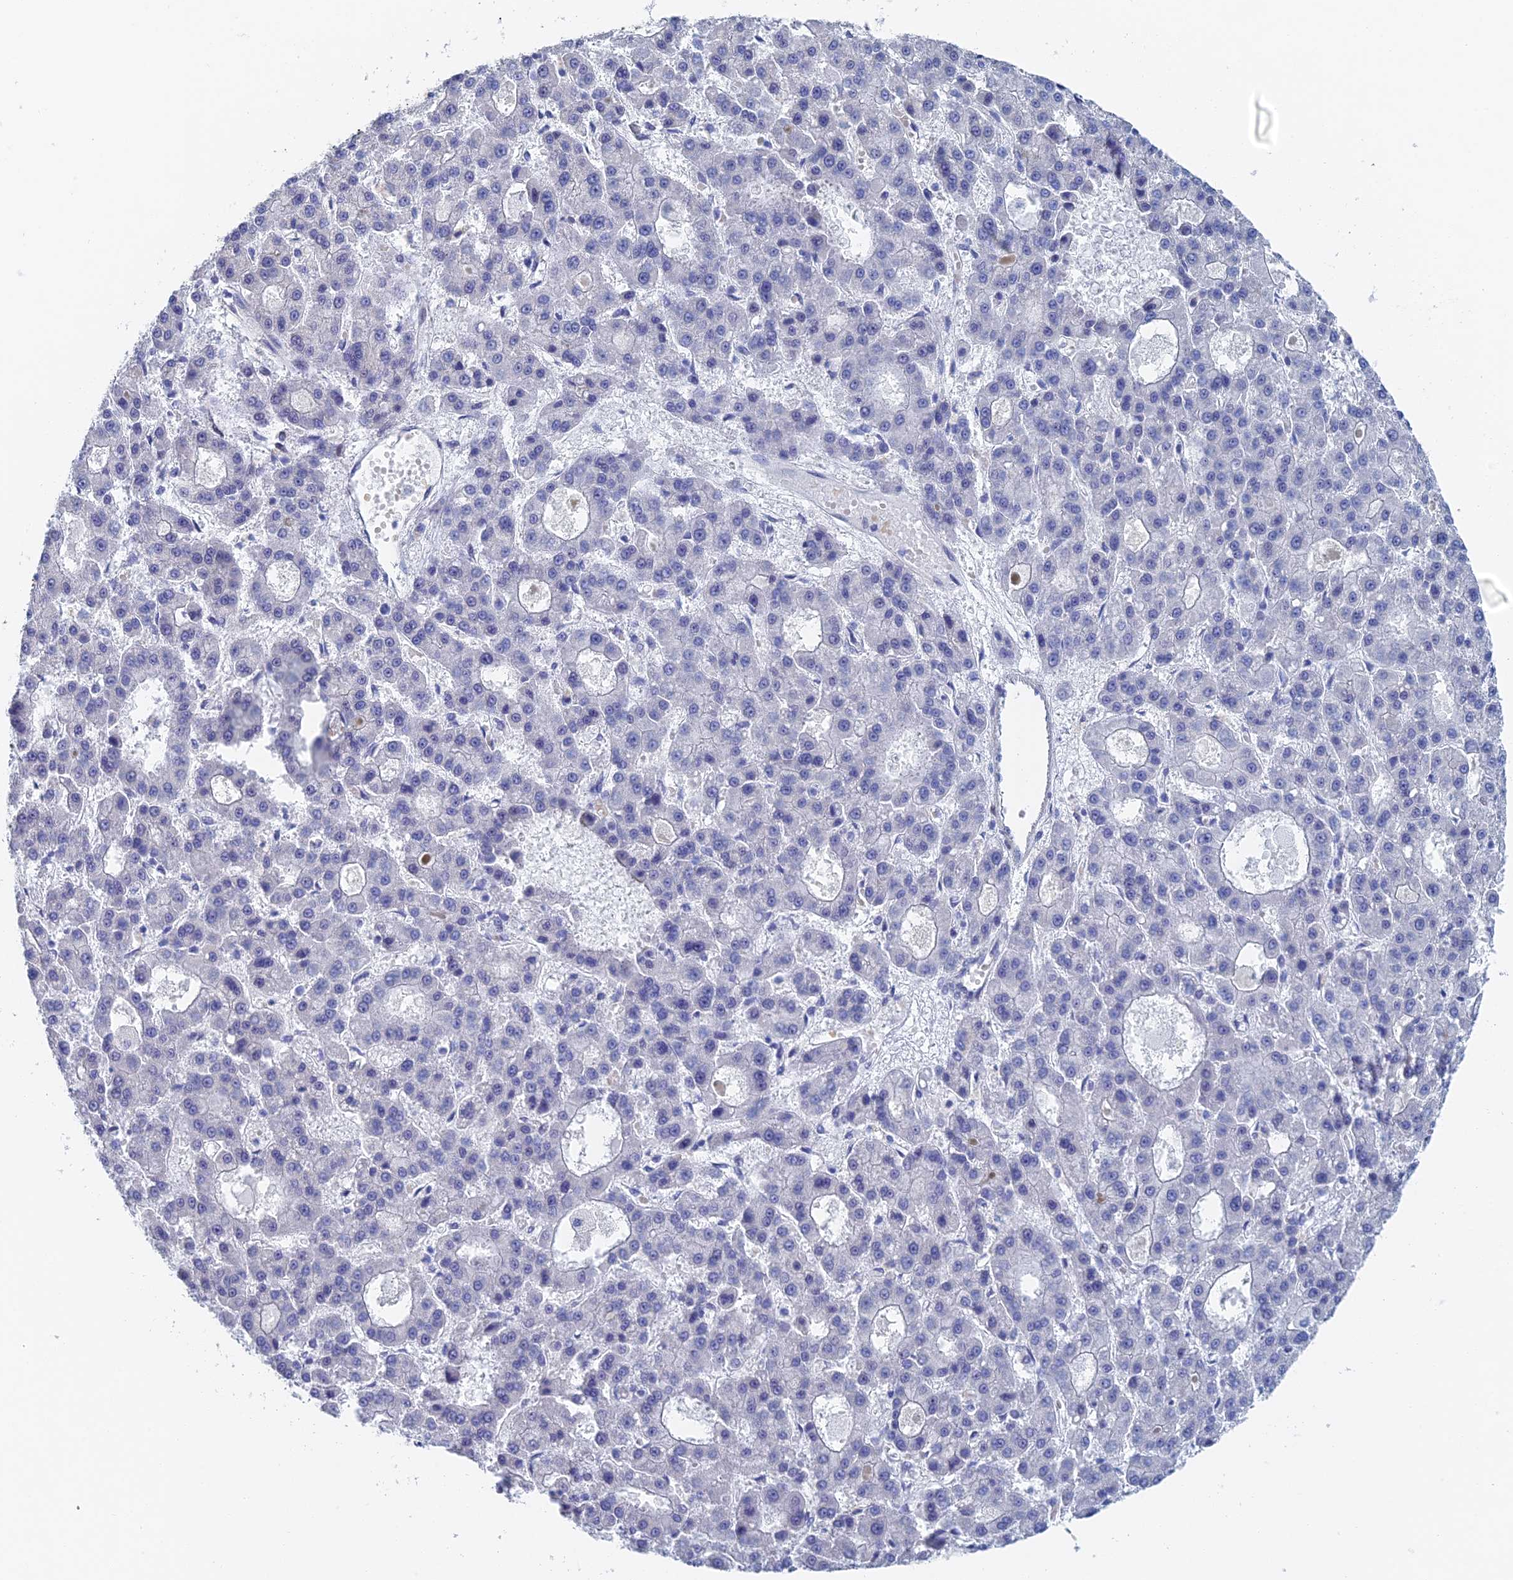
{"staining": {"intensity": "negative", "quantity": "none", "location": "none"}, "tissue": "liver cancer", "cell_type": "Tumor cells", "image_type": "cancer", "snomed": [{"axis": "morphology", "description": "Carcinoma, Hepatocellular, NOS"}, {"axis": "topography", "description": "Liver"}], "caption": "Immunohistochemistry photomicrograph of neoplastic tissue: human liver hepatocellular carcinoma stained with DAB (3,3'-diaminobenzidine) shows no significant protein staining in tumor cells.", "gene": "DRGX", "patient": {"sex": "male", "age": 70}}